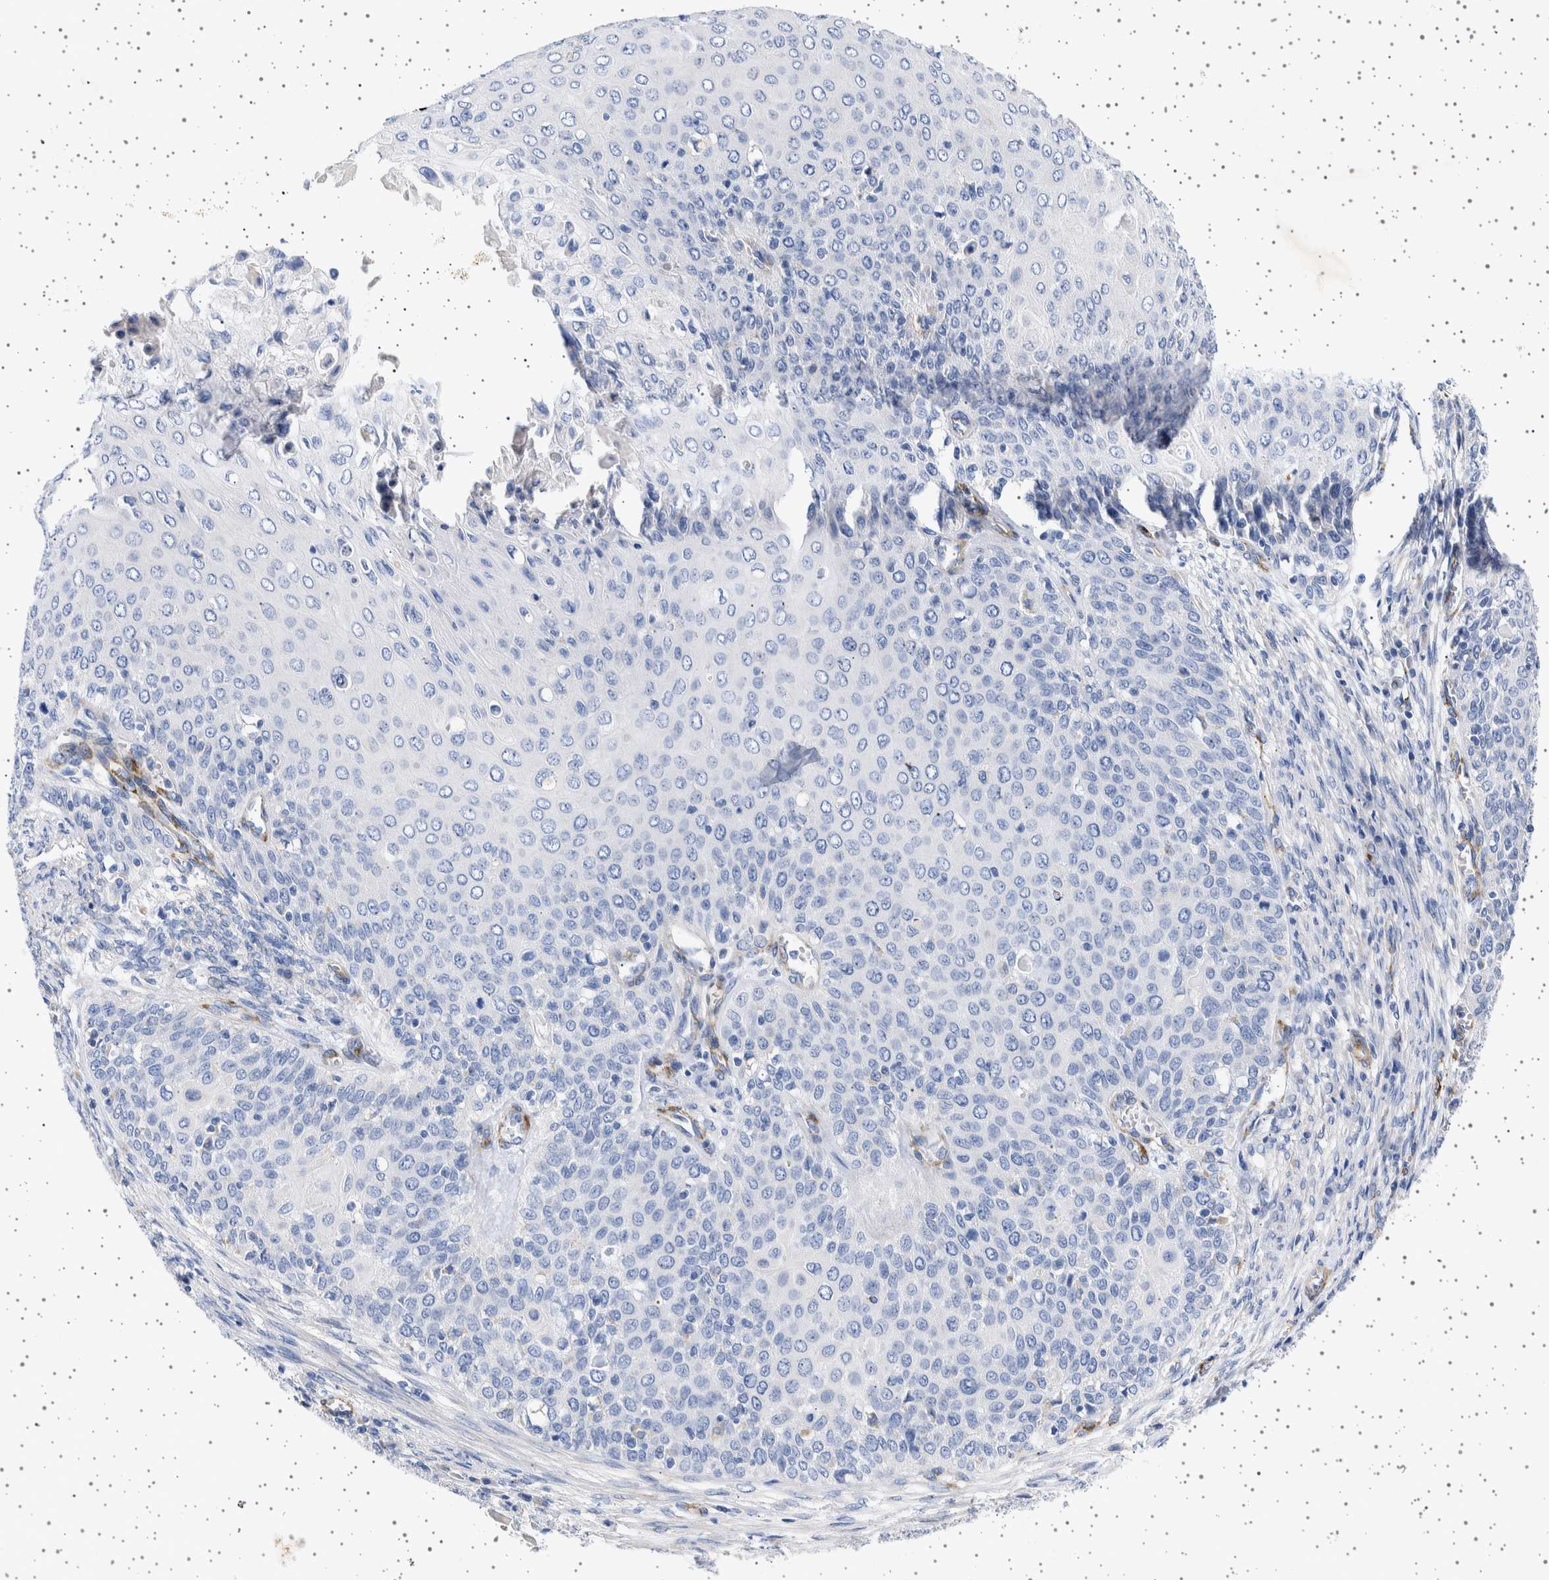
{"staining": {"intensity": "negative", "quantity": "none", "location": "none"}, "tissue": "cervical cancer", "cell_type": "Tumor cells", "image_type": "cancer", "snomed": [{"axis": "morphology", "description": "Squamous cell carcinoma, NOS"}, {"axis": "topography", "description": "Cervix"}], "caption": "IHC of squamous cell carcinoma (cervical) shows no positivity in tumor cells.", "gene": "SEPTIN4", "patient": {"sex": "female", "age": 39}}